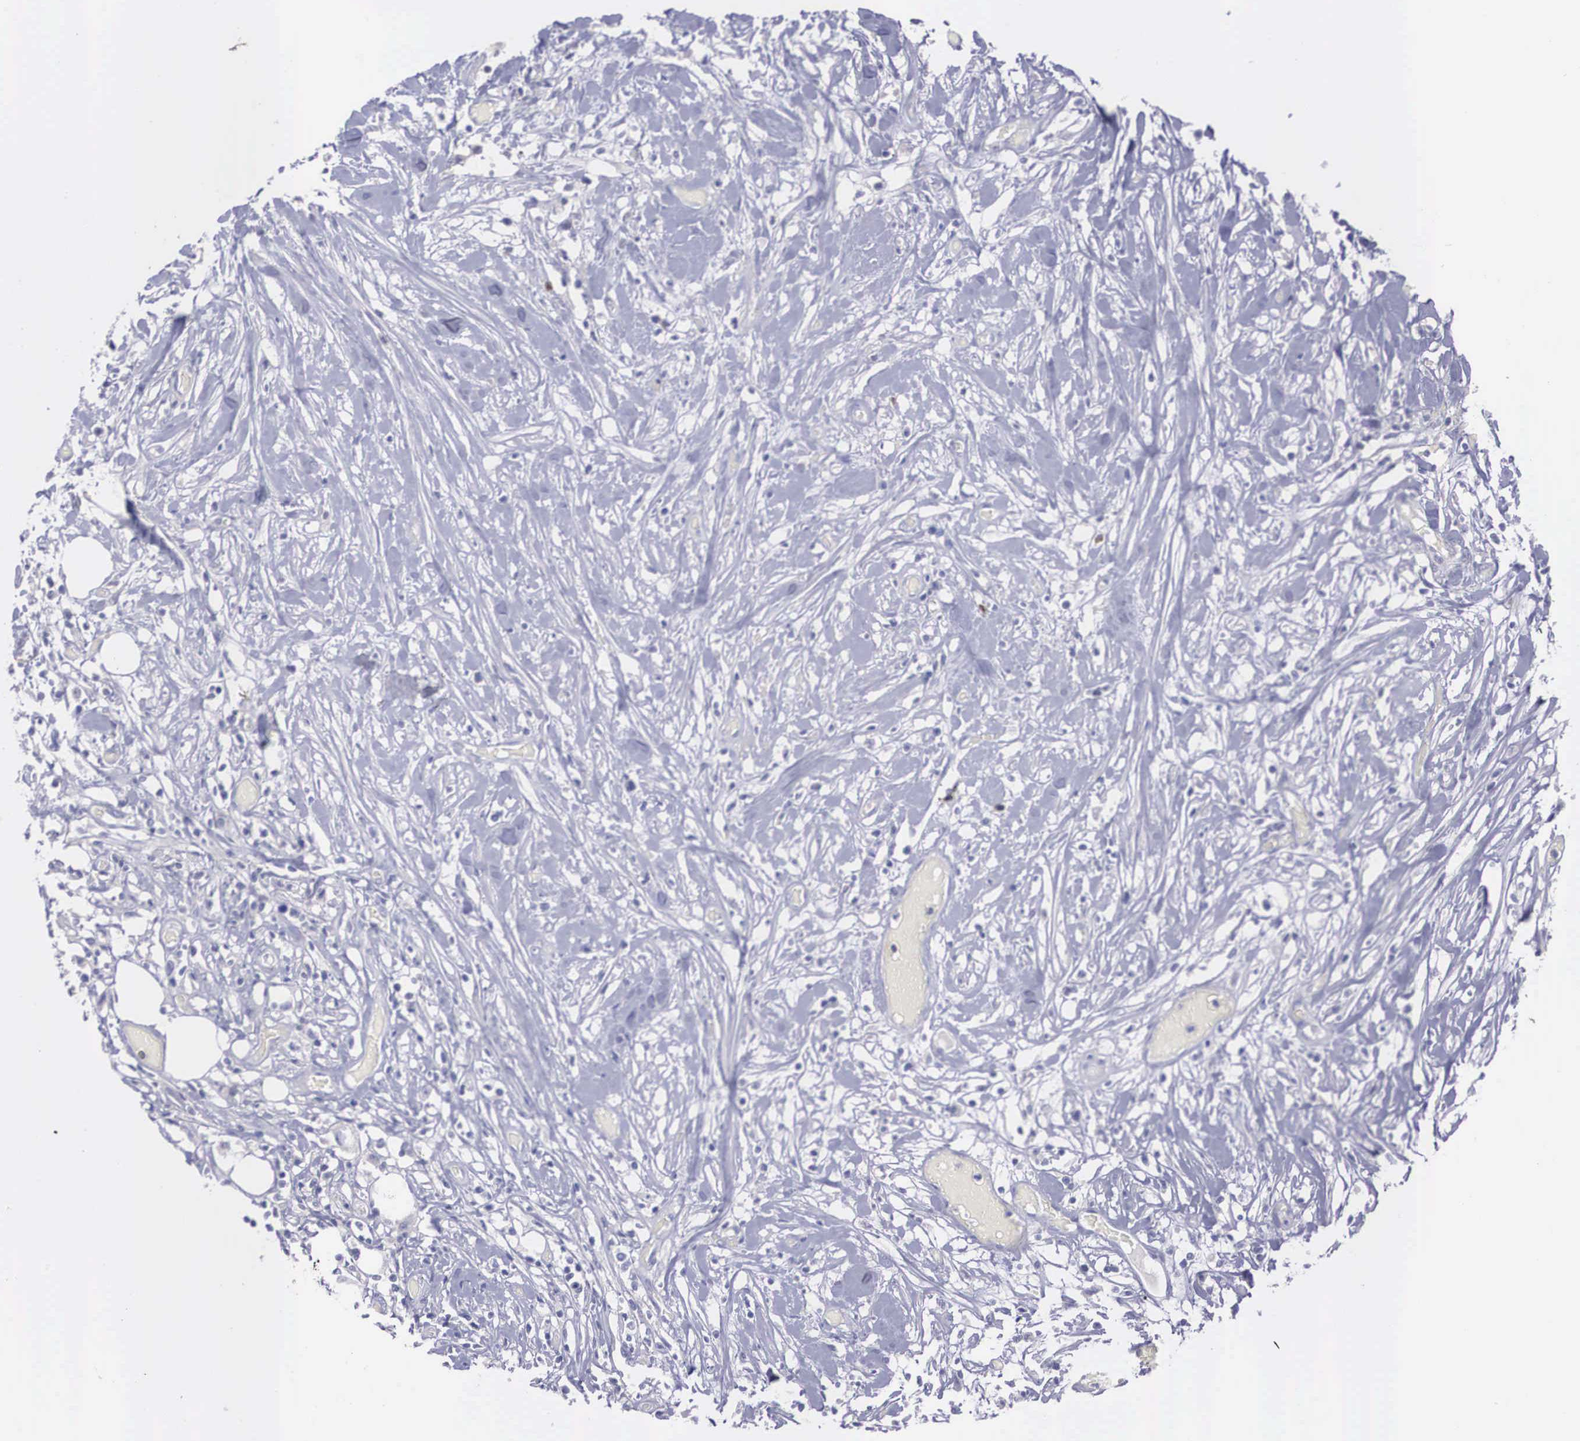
{"staining": {"intensity": "negative", "quantity": "none", "location": "none"}, "tissue": "lymphoma", "cell_type": "Tumor cells", "image_type": "cancer", "snomed": [{"axis": "morphology", "description": "Malignant lymphoma, non-Hodgkin's type, High grade"}, {"axis": "topography", "description": "Colon"}], "caption": "Tumor cells are negative for protein expression in human lymphoma. (DAB (3,3'-diaminobenzidine) immunohistochemistry, high magnification).", "gene": "REPS2", "patient": {"sex": "male", "age": 82}}